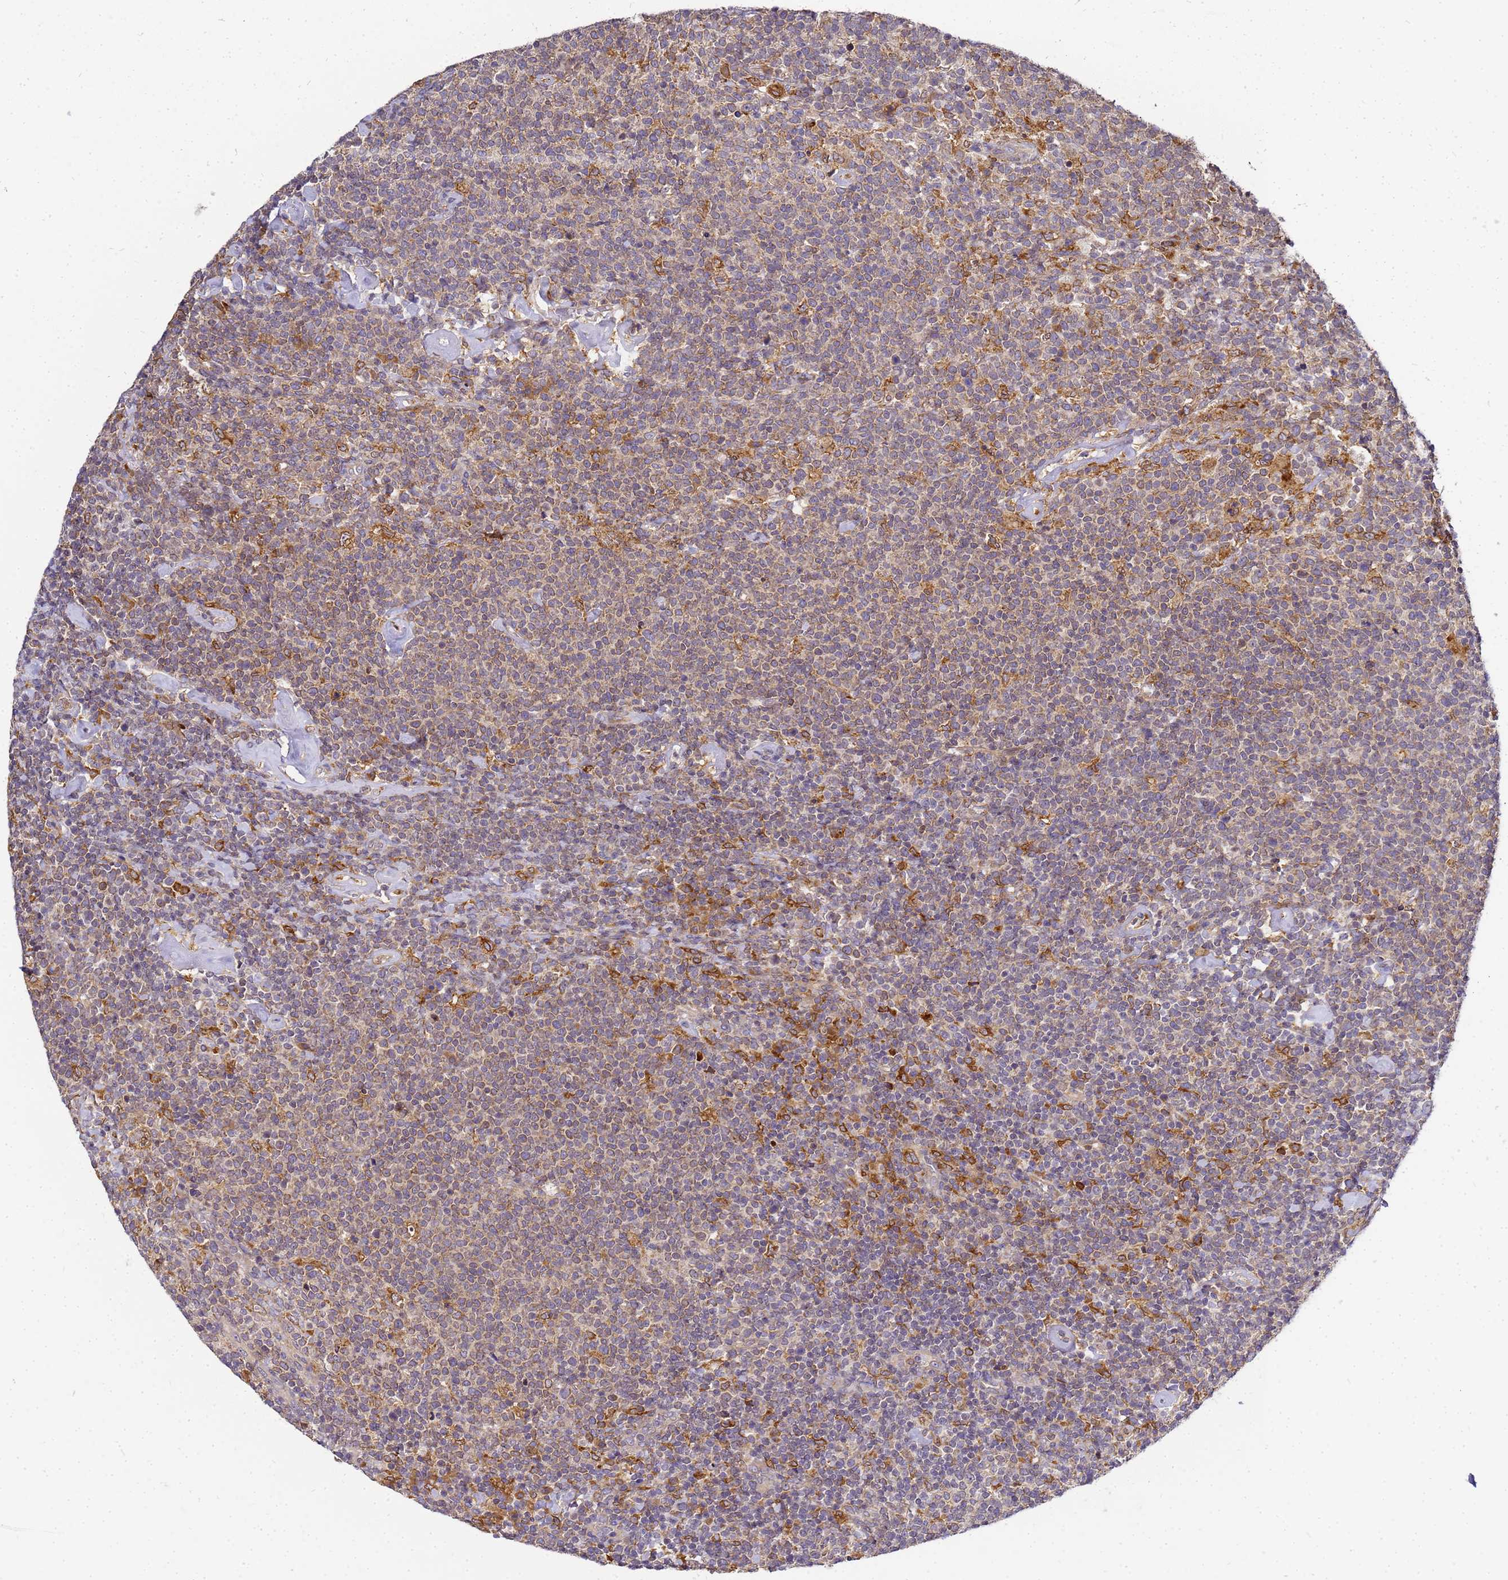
{"staining": {"intensity": "moderate", "quantity": "25%-75%", "location": "cytoplasmic/membranous"}, "tissue": "lymphoma", "cell_type": "Tumor cells", "image_type": "cancer", "snomed": [{"axis": "morphology", "description": "Malignant lymphoma, non-Hodgkin's type, High grade"}, {"axis": "topography", "description": "Lymph node"}], "caption": "A brown stain labels moderate cytoplasmic/membranous expression of a protein in human lymphoma tumor cells.", "gene": "ADPGK", "patient": {"sex": "male", "age": 61}}